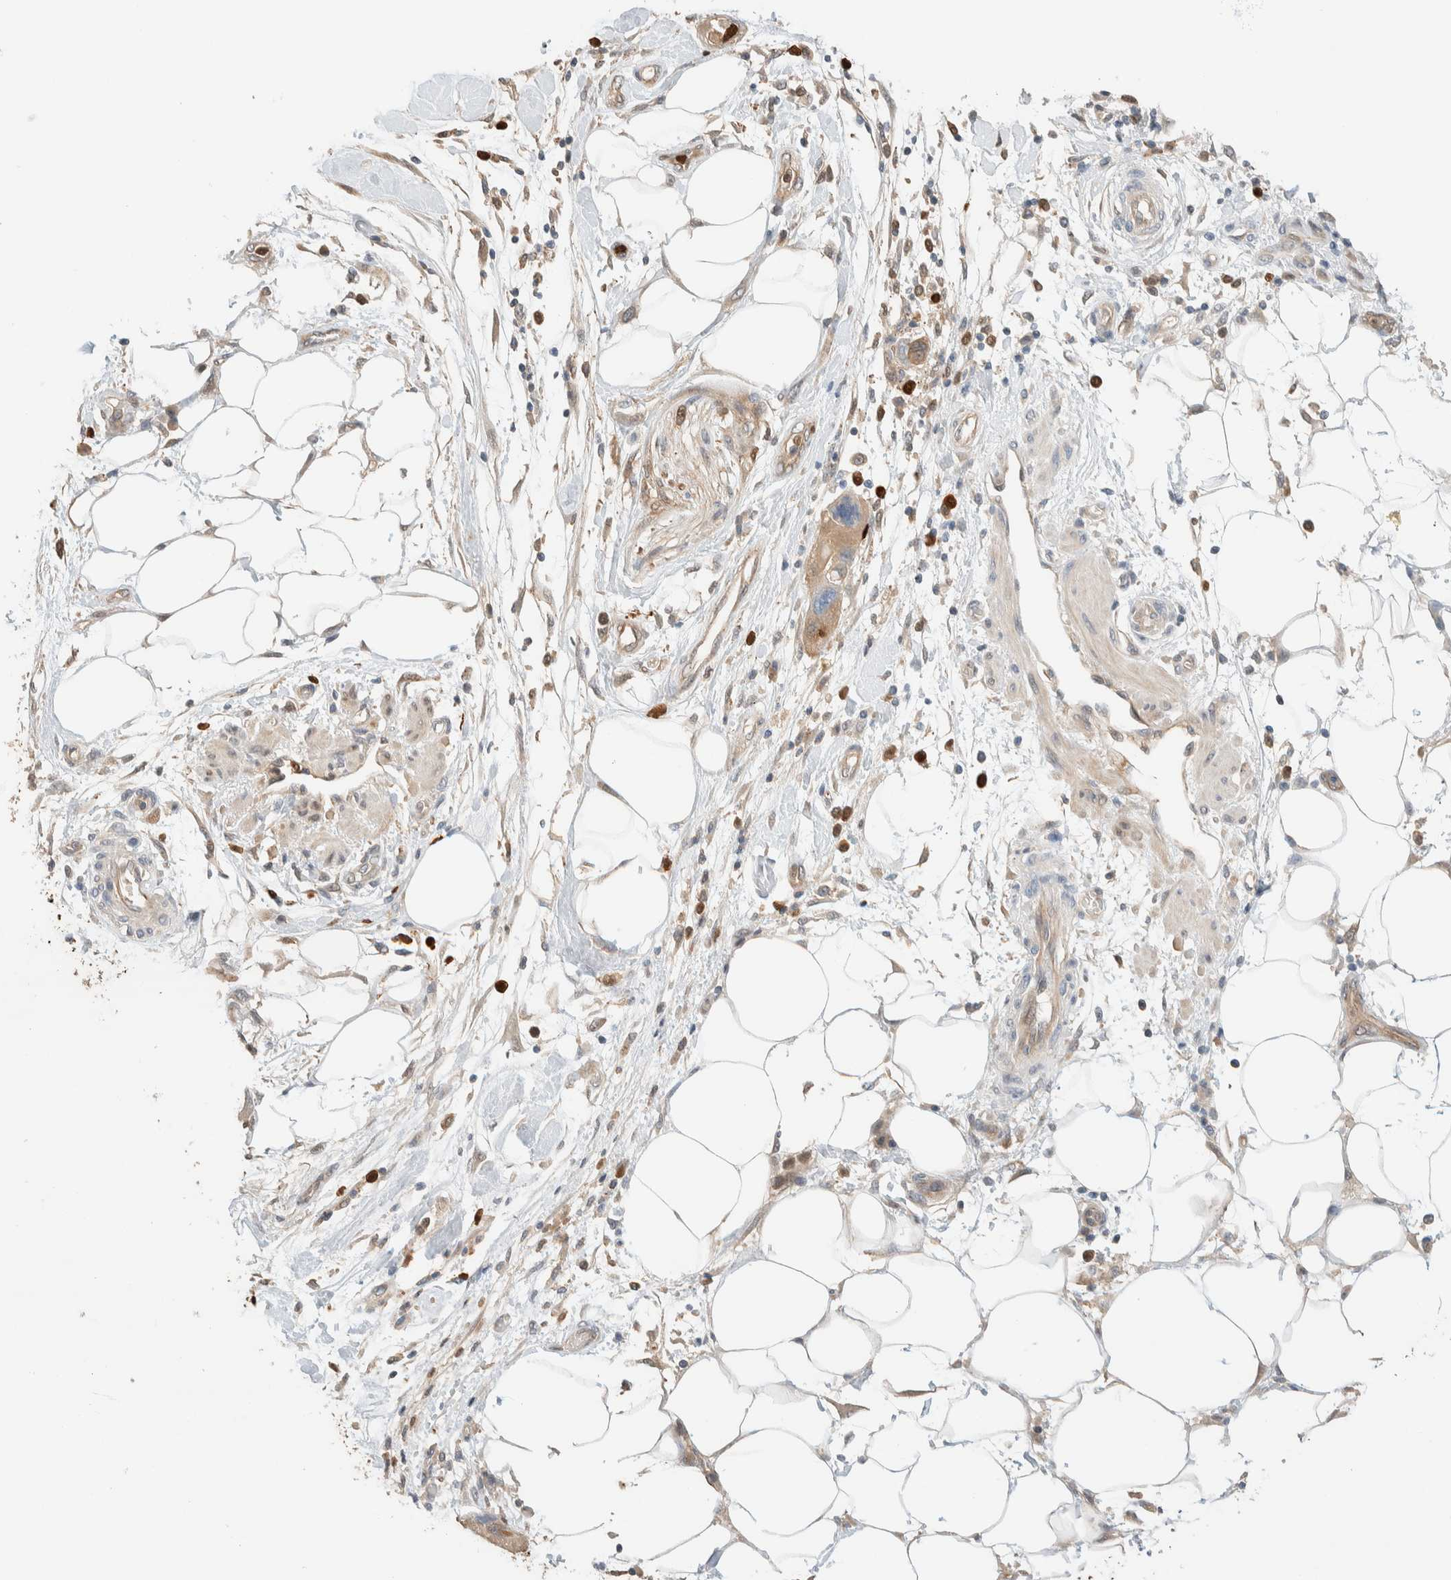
{"staining": {"intensity": "weak", "quantity": ">75%", "location": "cytoplasmic/membranous"}, "tissue": "pancreatic cancer", "cell_type": "Tumor cells", "image_type": "cancer", "snomed": [{"axis": "morphology", "description": "Normal tissue, NOS"}, {"axis": "morphology", "description": "Adenocarcinoma, NOS"}, {"axis": "topography", "description": "Pancreas"}], "caption": "Pancreatic cancer (adenocarcinoma) tissue shows weak cytoplasmic/membranous expression in about >75% of tumor cells, visualized by immunohistochemistry. (DAB (3,3'-diaminobenzidine) IHC with brightfield microscopy, high magnification).", "gene": "SETD4", "patient": {"sex": "female", "age": 71}}